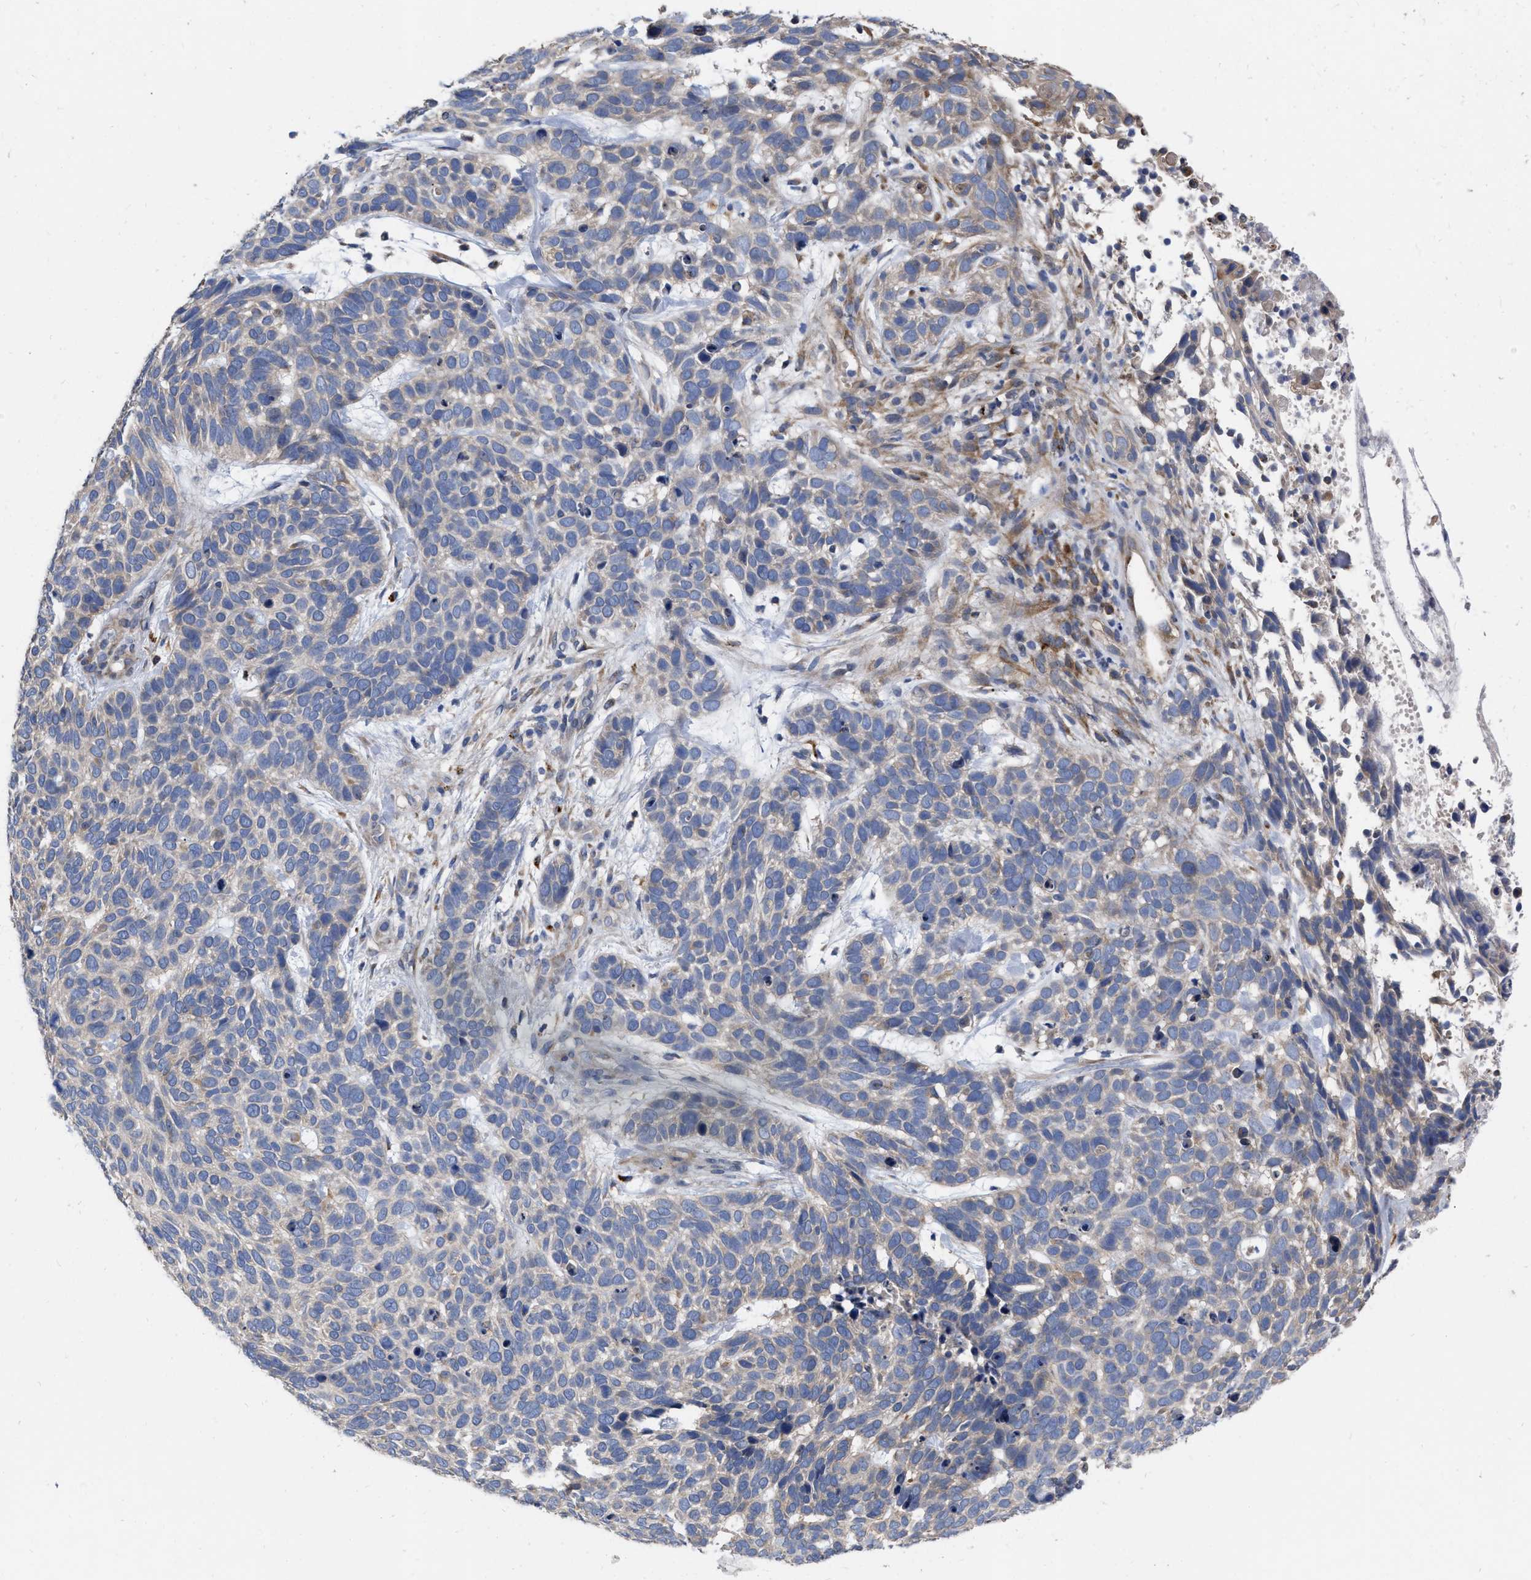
{"staining": {"intensity": "weak", "quantity": "<25%", "location": "cytoplasmic/membranous"}, "tissue": "skin cancer", "cell_type": "Tumor cells", "image_type": "cancer", "snomed": [{"axis": "morphology", "description": "Basal cell carcinoma"}, {"axis": "topography", "description": "Skin"}], "caption": "DAB immunohistochemical staining of human basal cell carcinoma (skin) reveals no significant expression in tumor cells.", "gene": "MLST8", "patient": {"sex": "male", "age": 87}}